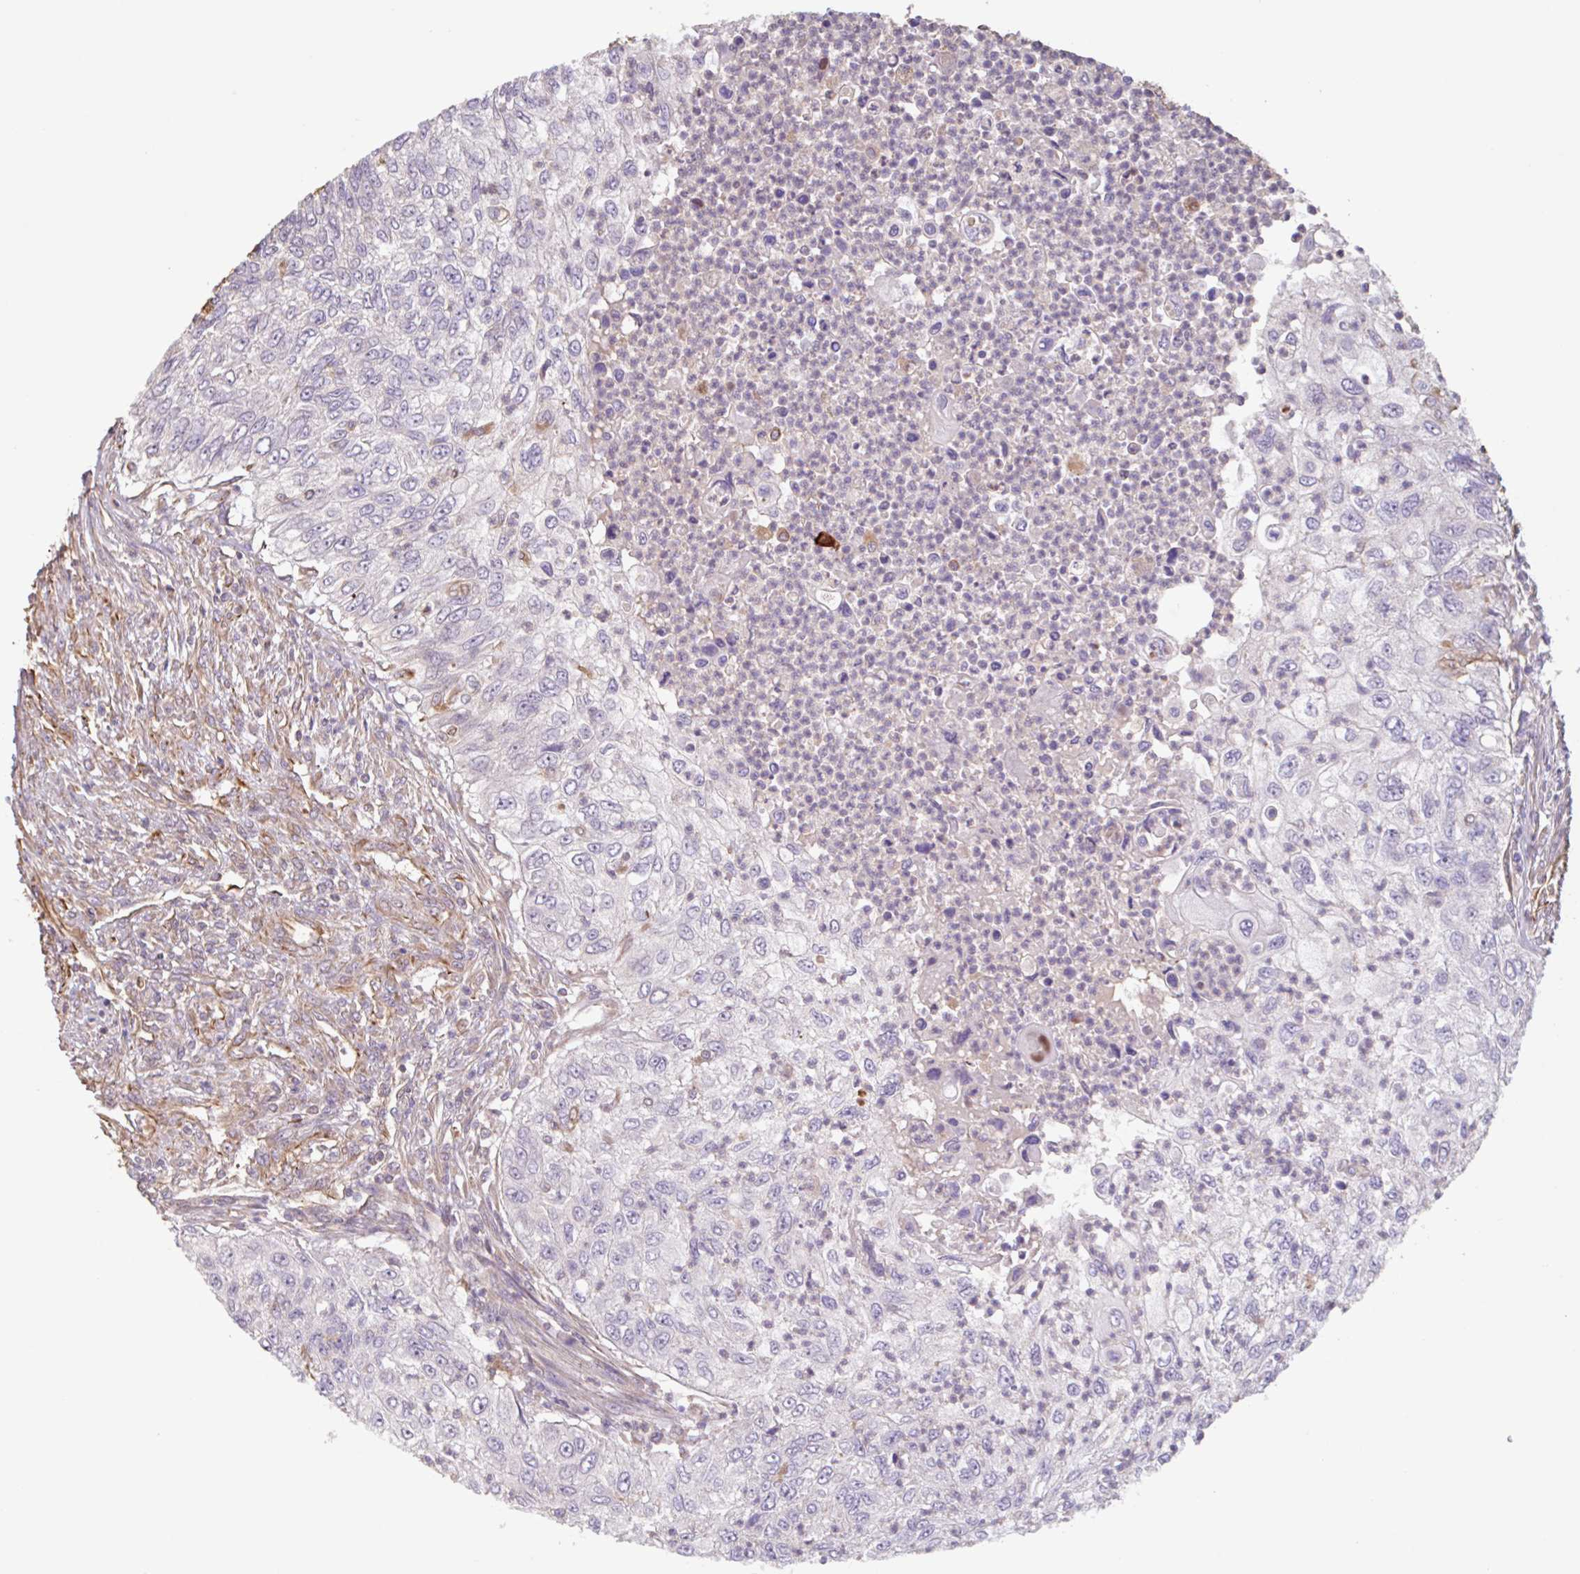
{"staining": {"intensity": "negative", "quantity": "none", "location": "none"}, "tissue": "urothelial cancer", "cell_type": "Tumor cells", "image_type": "cancer", "snomed": [{"axis": "morphology", "description": "Urothelial carcinoma, High grade"}, {"axis": "topography", "description": "Urinary bladder"}], "caption": "IHC histopathology image of neoplastic tissue: human high-grade urothelial carcinoma stained with DAB reveals no significant protein expression in tumor cells.", "gene": "ZNF790", "patient": {"sex": "female", "age": 60}}